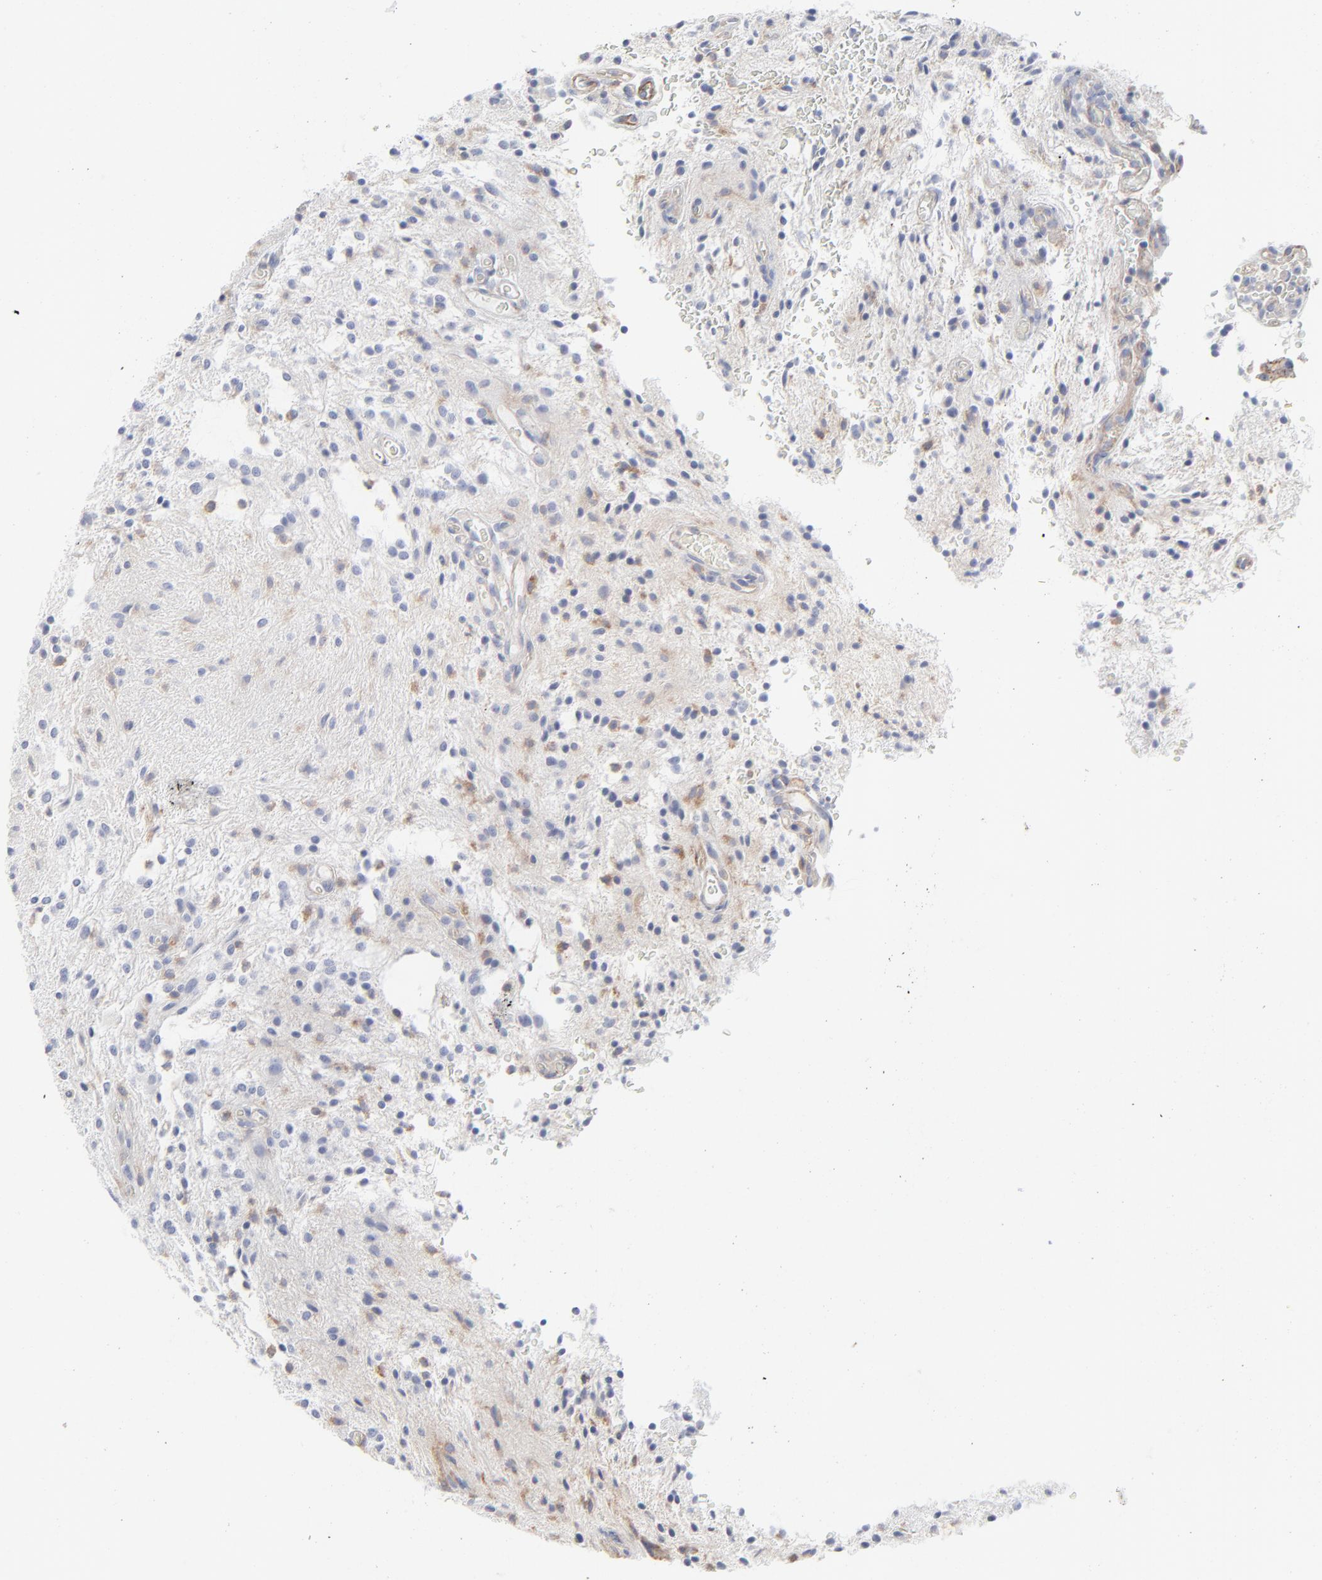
{"staining": {"intensity": "negative", "quantity": "none", "location": "none"}, "tissue": "glioma", "cell_type": "Tumor cells", "image_type": "cancer", "snomed": [{"axis": "morphology", "description": "Glioma, malignant, NOS"}, {"axis": "topography", "description": "Cerebellum"}], "caption": "High magnification brightfield microscopy of malignant glioma stained with DAB (3,3'-diaminobenzidine) (brown) and counterstained with hematoxylin (blue): tumor cells show no significant expression.", "gene": "ITGA5", "patient": {"sex": "female", "age": 10}}